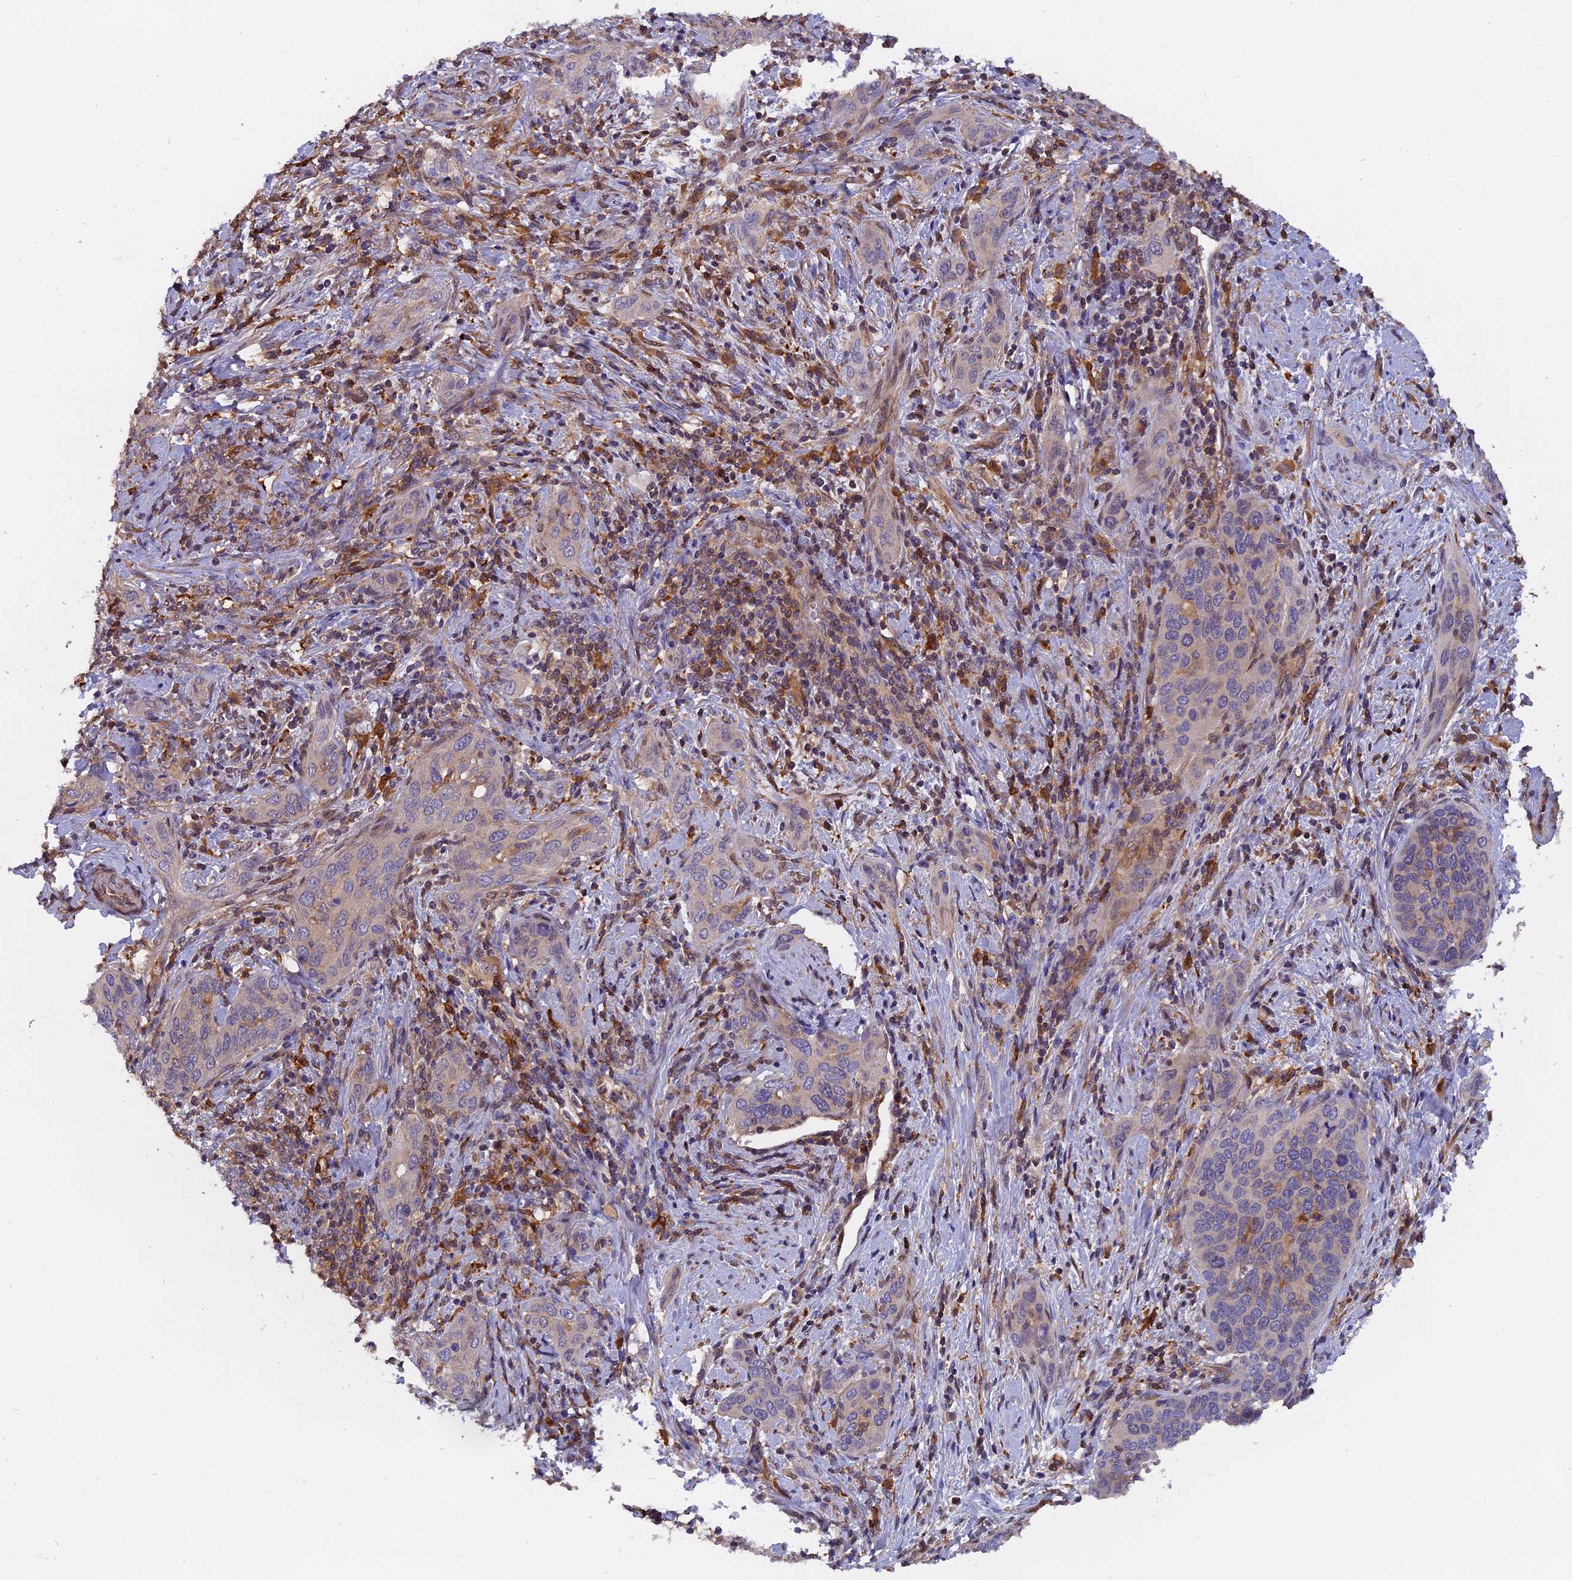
{"staining": {"intensity": "negative", "quantity": "none", "location": "none"}, "tissue": "cervical cancer", "cell_type": "Tumor cells", "image_type": "cancer", "snomed": [{"axis": "morphology", "description": "Squamous cell carcinoma, NOS"}, {"axis": "topography", "description": "Cervix"}], "caption": "Photomicrograph shows no protein expression in tumor cells of cervical squamous cell carcinoma tissue. Brightfield microscopy of immunohistochemistry stained with DAB (brown) and hematoxylin (blue), captured at high magnification.", "gene": "FAM118B", "patient": {"sex": "female", "age": 60}}